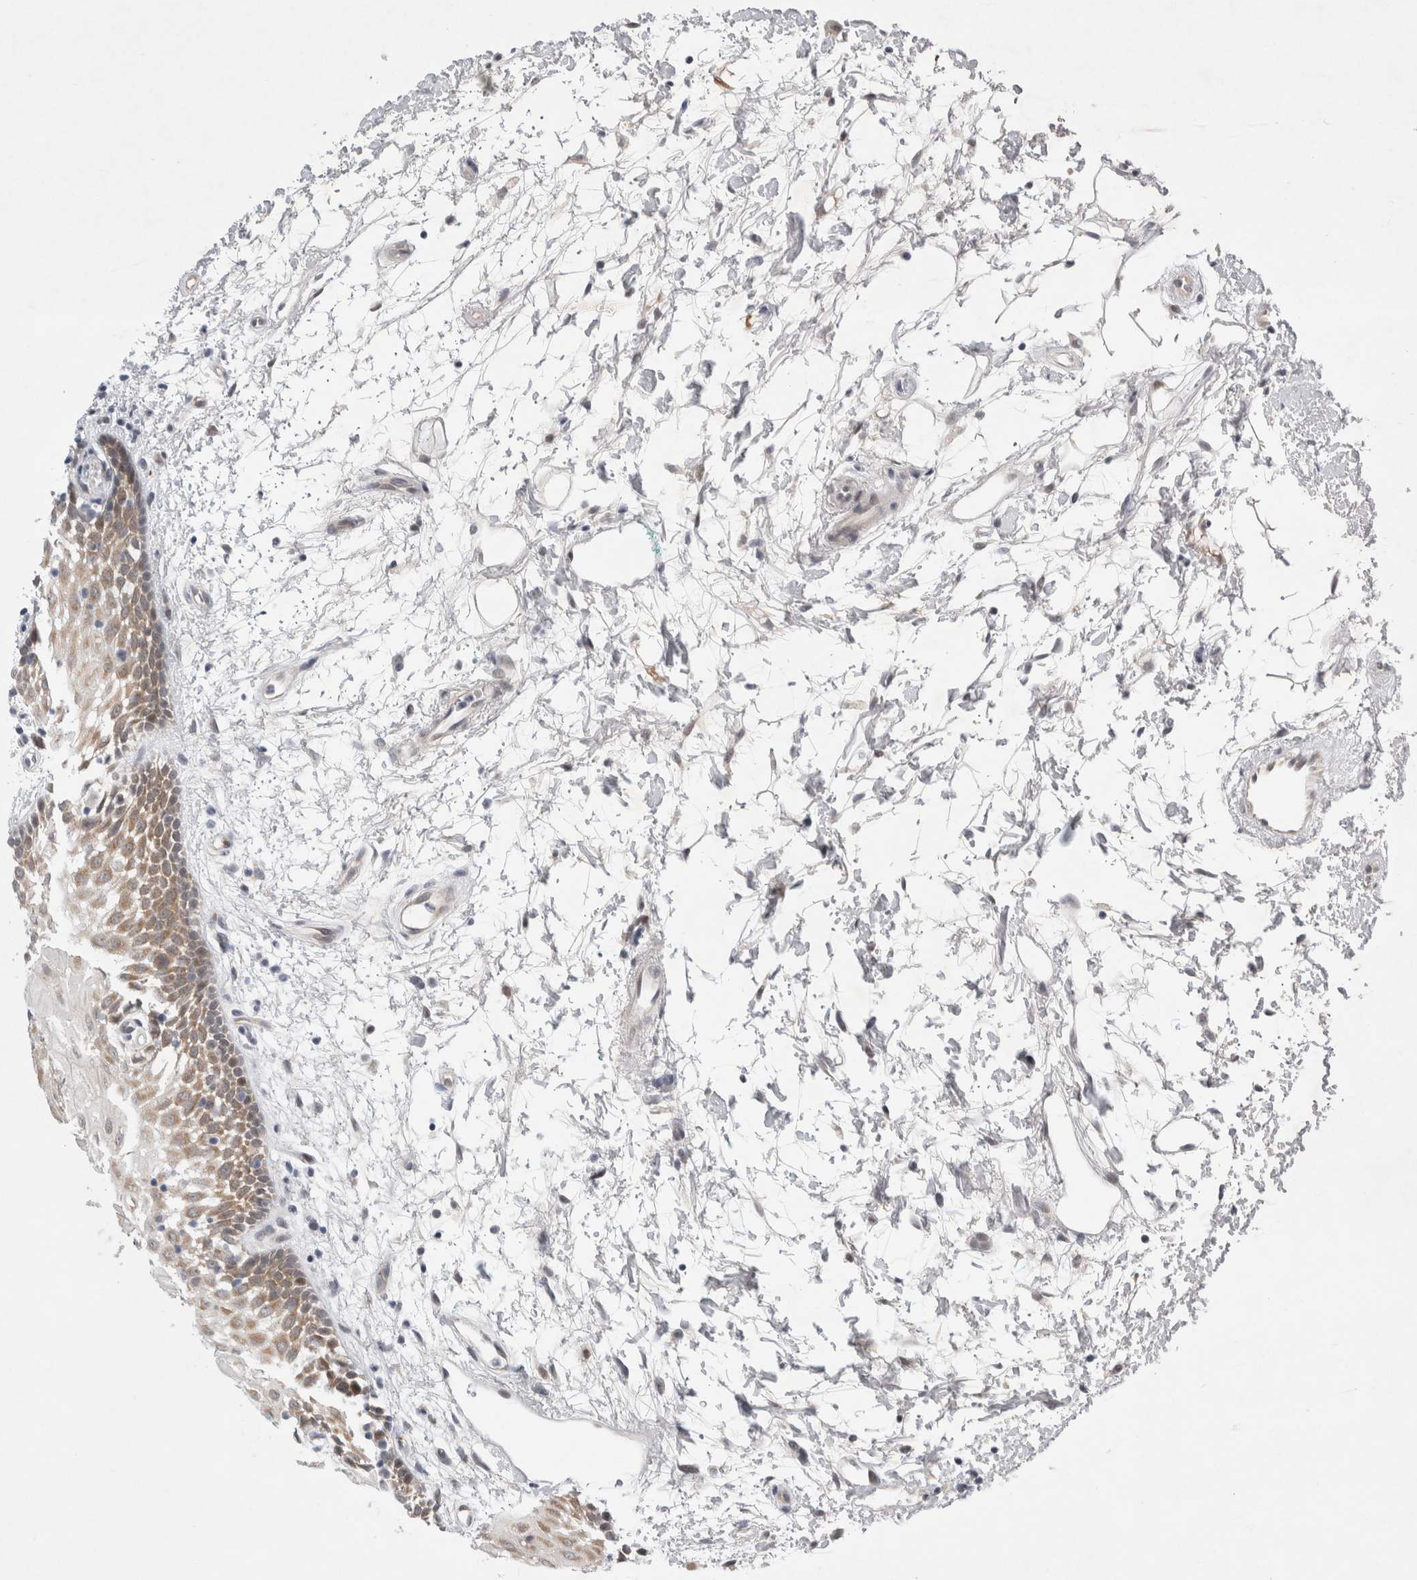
{"staining": {"intensity": "moderate", "quantity": "25%-75%", "location": "cytoplasmic/membranous,nuclear"}, "tissue": "oral mucosa", "cell_type": "Squamous epithelial cells", "image_type": "normal", "snomed": [{"axis": "morphology", "description": "Normal tissue, NOS"}, {"axis": "topography", "description": "Skeletal muscle"}, {"axis": "topography", "description": "Oral tissue"}, {"axis": "topography", "description": "Peripheral nerve tissue"}], "caption": "Immunohistochemical staining of unremarkable human oral mucosa displays moderate cytoplasmic/membranous,nuclear protein staining in about 25%-75% of squamous epithelial cells. The staining was performed using DAB (3,3'-diaminobenzidine) to visualize the protein expression in brown, while the nuclei were stained in blue with hematoxylin (Magnification: 20x).", "gene": "WIPF2", "patient": {"sex": "female", "age": 84}}